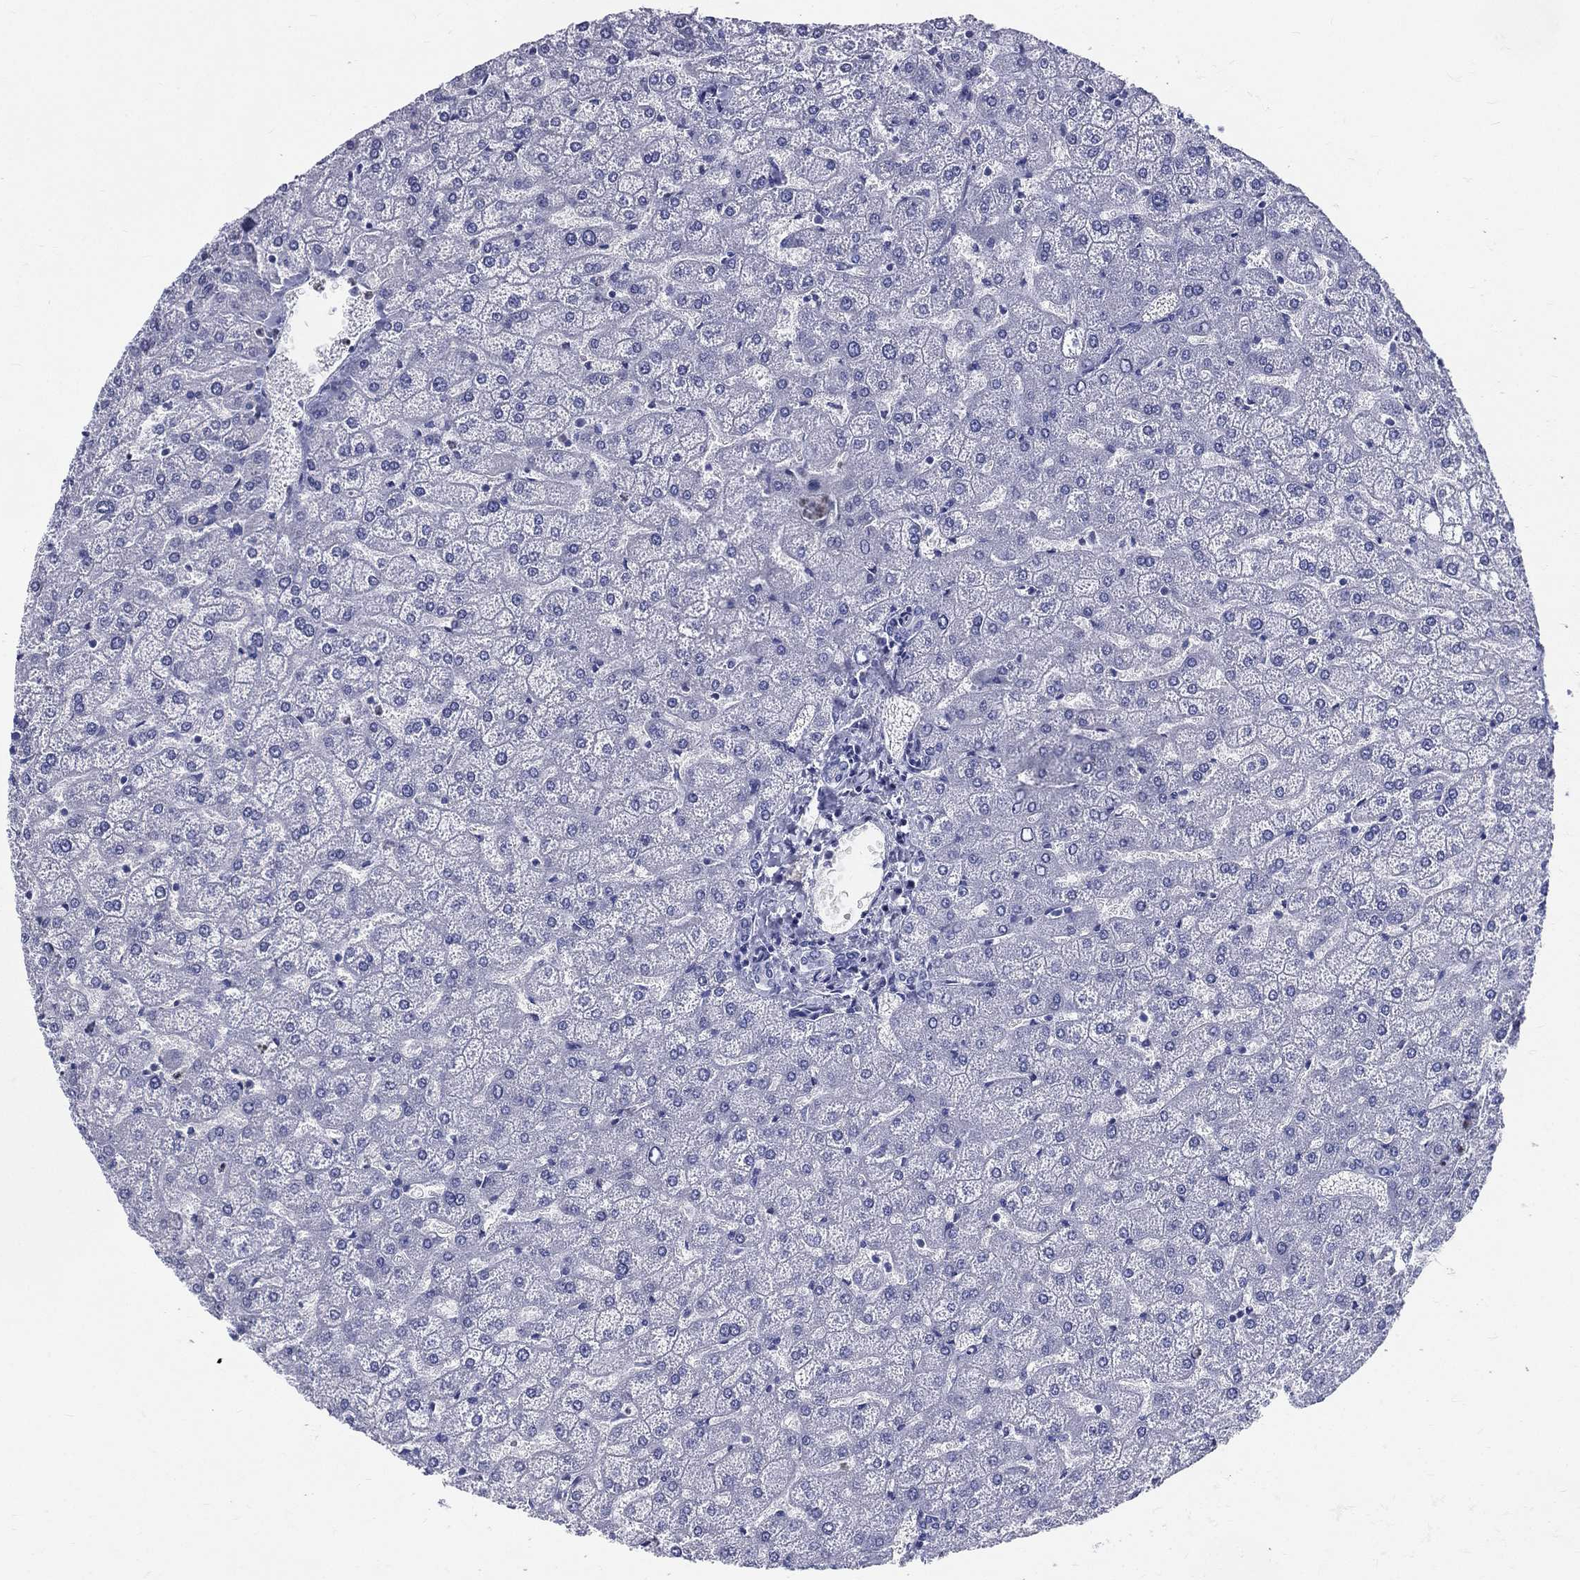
{"staining": {"intensity": "negative", "quantity": "none", "location": "none"}, "tissue": "liver", "cell_type": "Cholangiocytes", "image_type": "normal", "snomed": [{"axis": "morphology", "description": "Normal tissue, NOS"}, {"axis": "topography", "description": "Liver"}], "caption": "The micrograph demonstrates no significant staining in cholangiocytes of liver. (DAB (3,3'-diaminobenzidine) immunohistochemistry (IHC) visualized using brightfield microscopy, high magnification).", "gene": "DEFB121", "patient": {"sex": "female", "age": 32}}